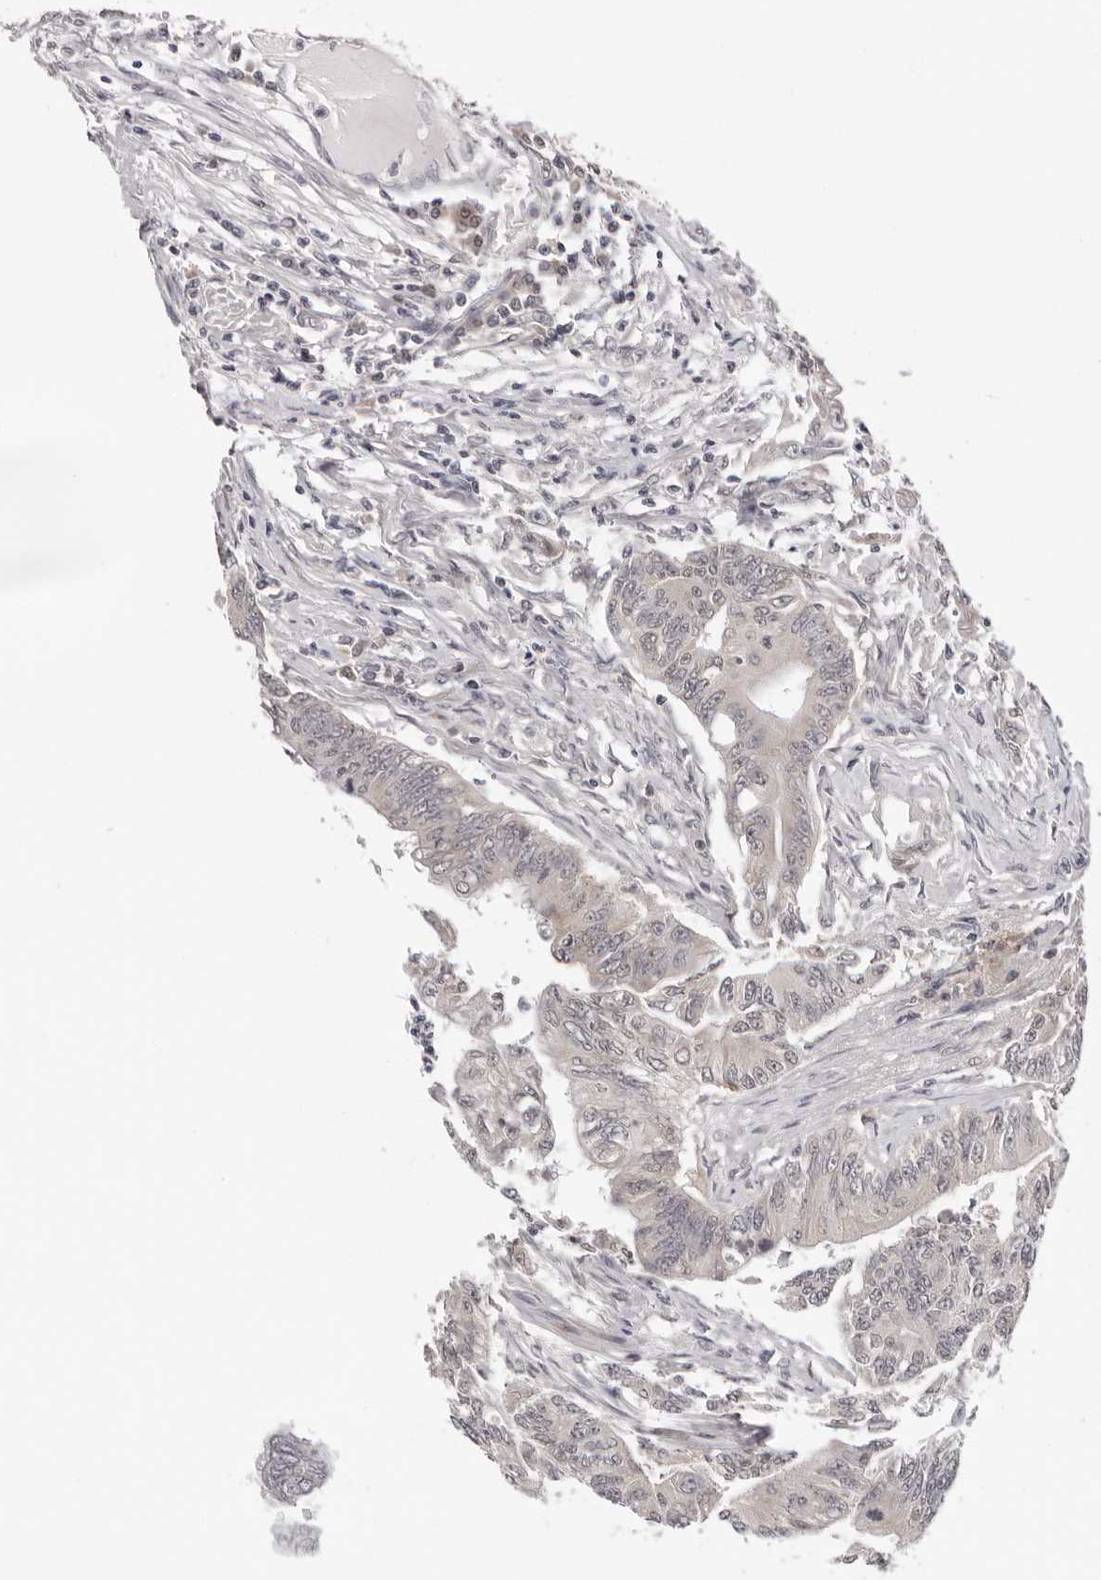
{"staining": {"intensity": "negative", "quantity": "none", "location": "none"}, "tissue": "colorectal cancer", "cell_type": "Tumor cells", "image_type": "cancer", "snomed": [{"axis": "morphology", "description": "Adenoma, NOS"}, {"axis": "morphology", "description": "Adenocarcinoma, NOS"}, {"axis": "topography", "description": "Colon"}], "caption": "Protein analysis of adenocarcinoma (colorectal) demonstrates no significant staining in tumor cells.", "gene": "PRUNE1", "patient": {"sex": "male", "age": 79}}